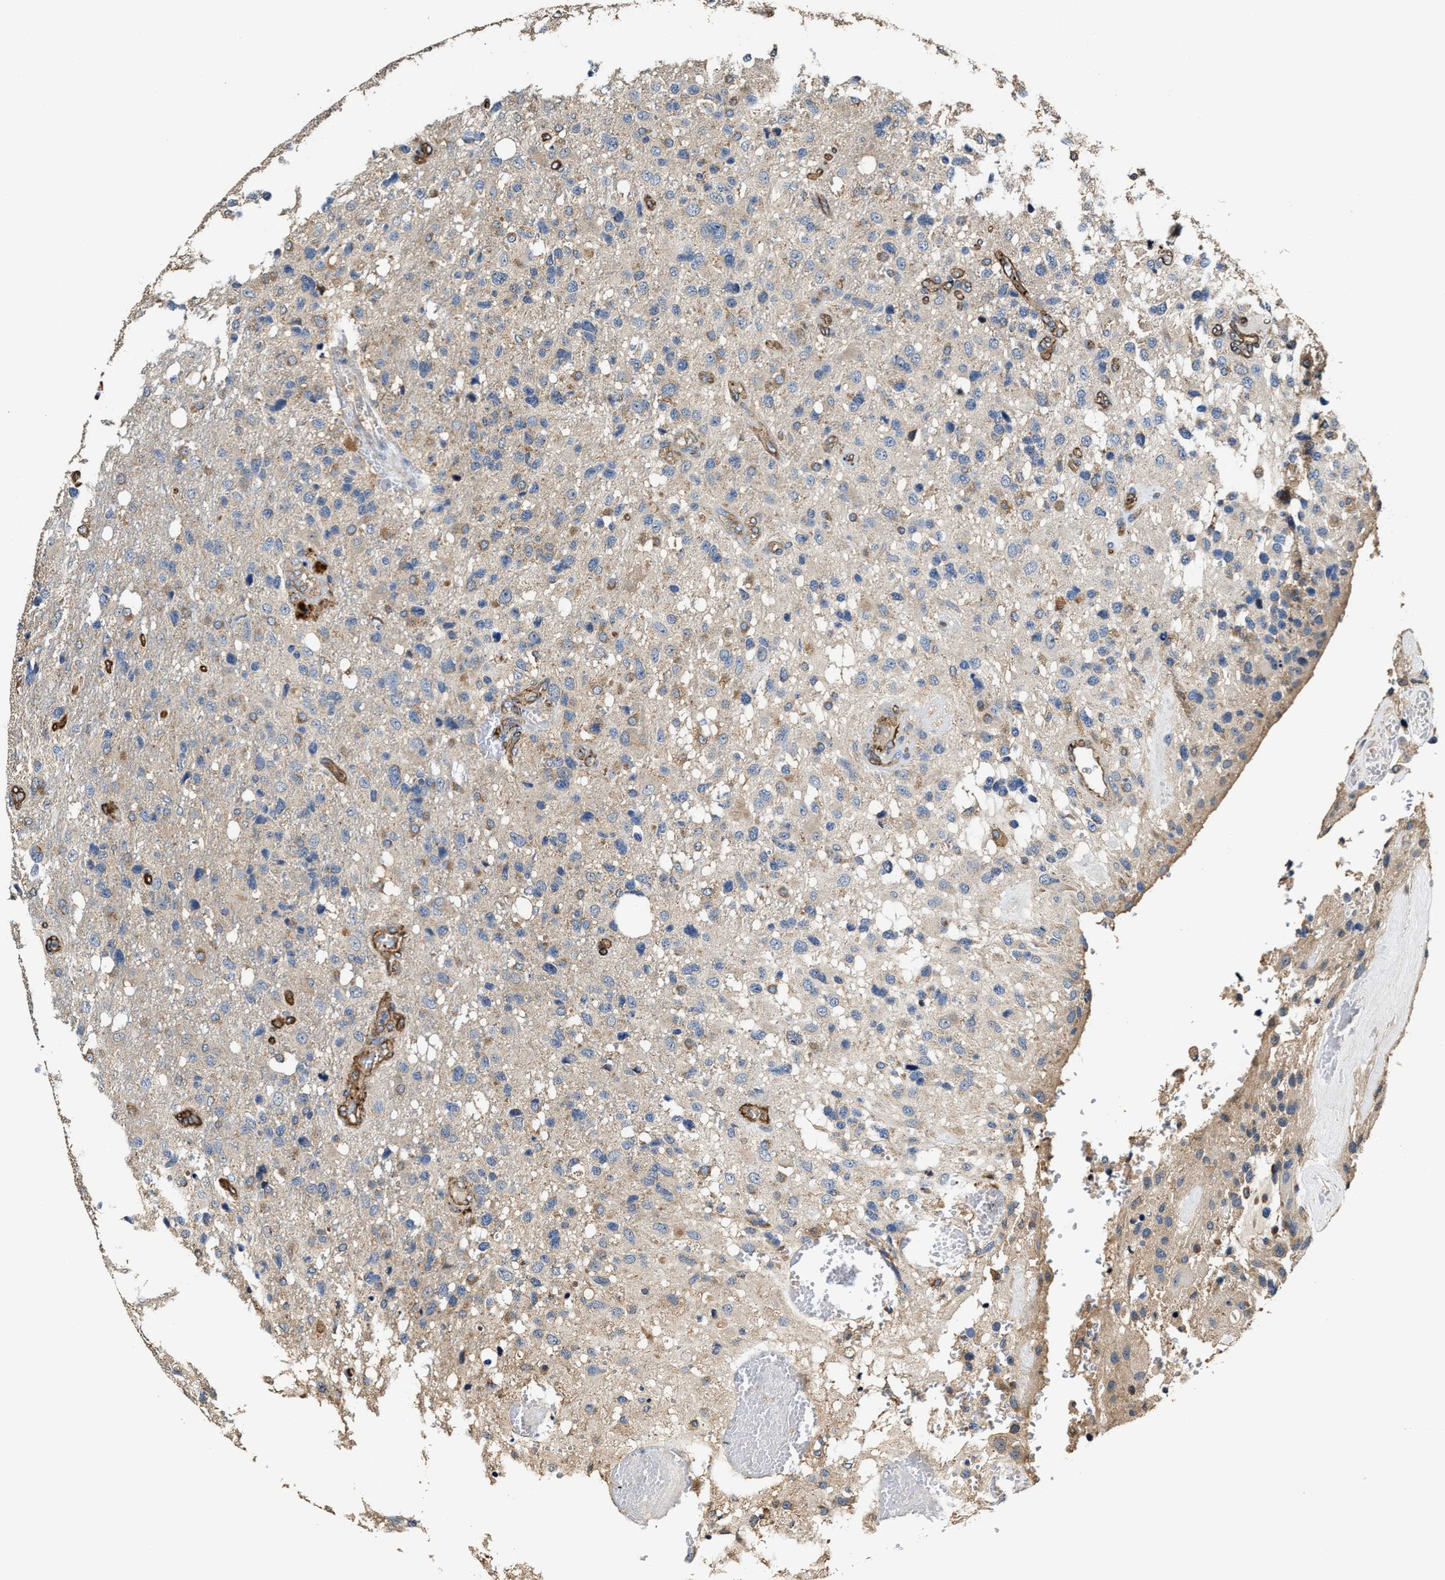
{"staining": {"intensity": "moderate", "quantity": "<25%", "location": "cytoplasmic/membranous"}, "tissue": "glioma", "cell_type": "Tumor cells", "image_type": "cancer", "snomed": [{"axis": "morphology", "description": "Glioma, malignant, High grade"}, {"axis": "topography", "description": "Brain"}], "caption": "Immunohistochemical staining of human malignant high-grade glioma shows low levels of moderate cytoplasmic/membranous staining in approximately <25% of tumor cells. Using DAB (3,3'-diaminobenzidine) (brown) and hematoxylin (blue) stains, captured at high magnification using brightfield microscopy.", "gene": "GFRA3", "patient": {"sex": "female", "age": 58}}